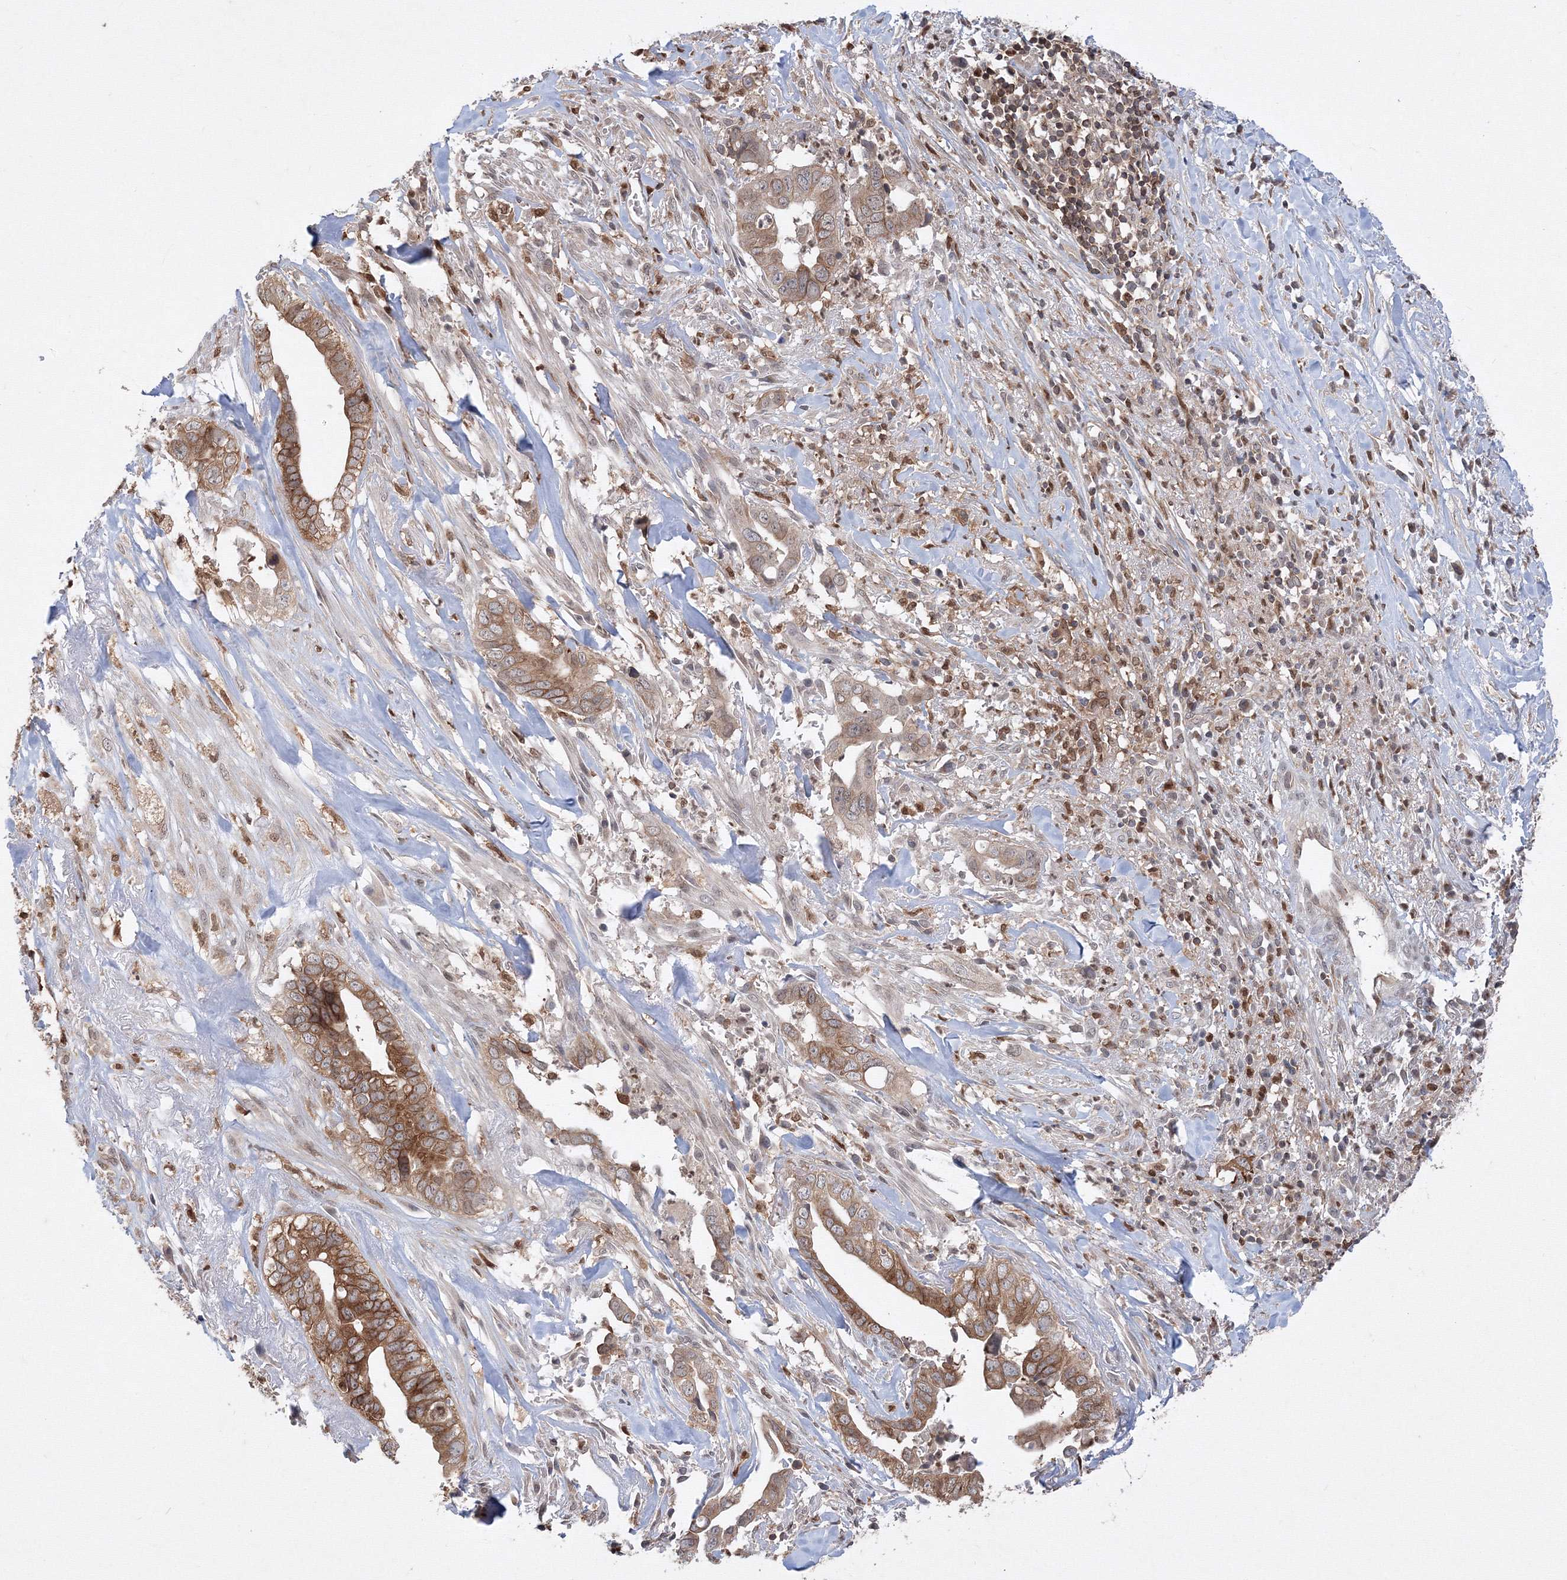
{"staining": {"intensity": "moderate", "quantity": ">75%", "location": "cytoplasmic/membranous"}, "tissue": "liver cancer", "cell_type": "Tumor cells", "image_type": "cancer", "snomed": [{"axis": "morphology", "description": "Cholangiocarcinoma"}, {"axis": "topography", "description": "Liver"}], "caption": "About >75% of tumor cells in human liver cancer demonstrate moderate cytoplasmic/membranous protein staining as visualized by brown immunohistochemical staining.", "gene": "TMEM50B", "patient": {"sex": "female", "age": 79}}